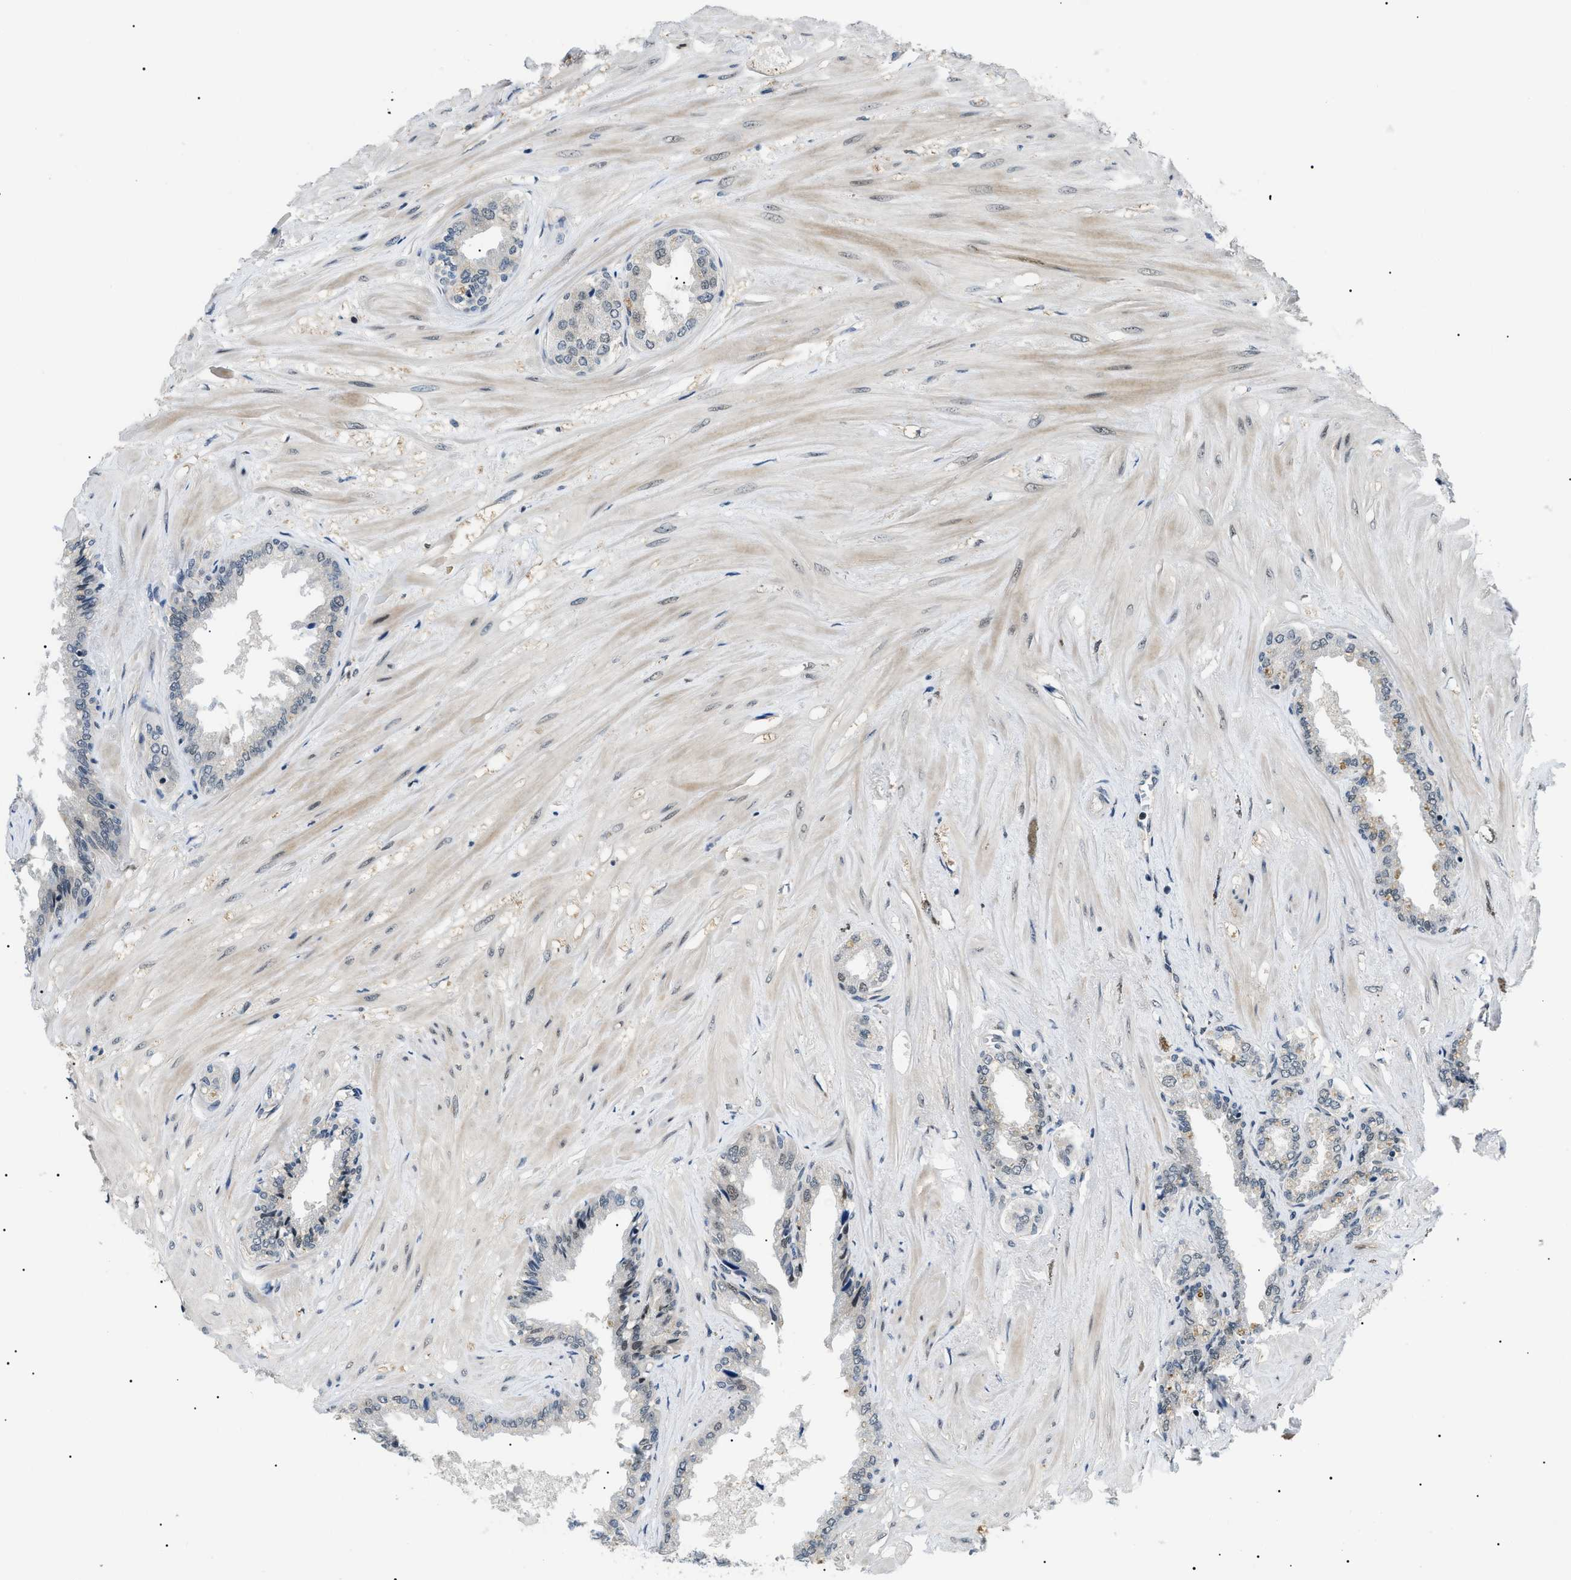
{"staining": {"intensity": "weak", "quantity": "25%-75%", "location": "nuclear"}, "tissue": "seminal vesicle", "cell_type": "Glandular cells", "image_type": "normal", "snomed": [{"axis": "morphology", "description": "Normal tissue, NOS"}, {"axis": "topography", "description": "Seminal veicle"}], "caption": "Brown immunohistochemical staining in unremarkable seminal vesicle shows weak nuclear staining in approximately 25%-75% of glandular cells.", "gene": "RBM15", "patient": {"sex": "male", "age": 46}}